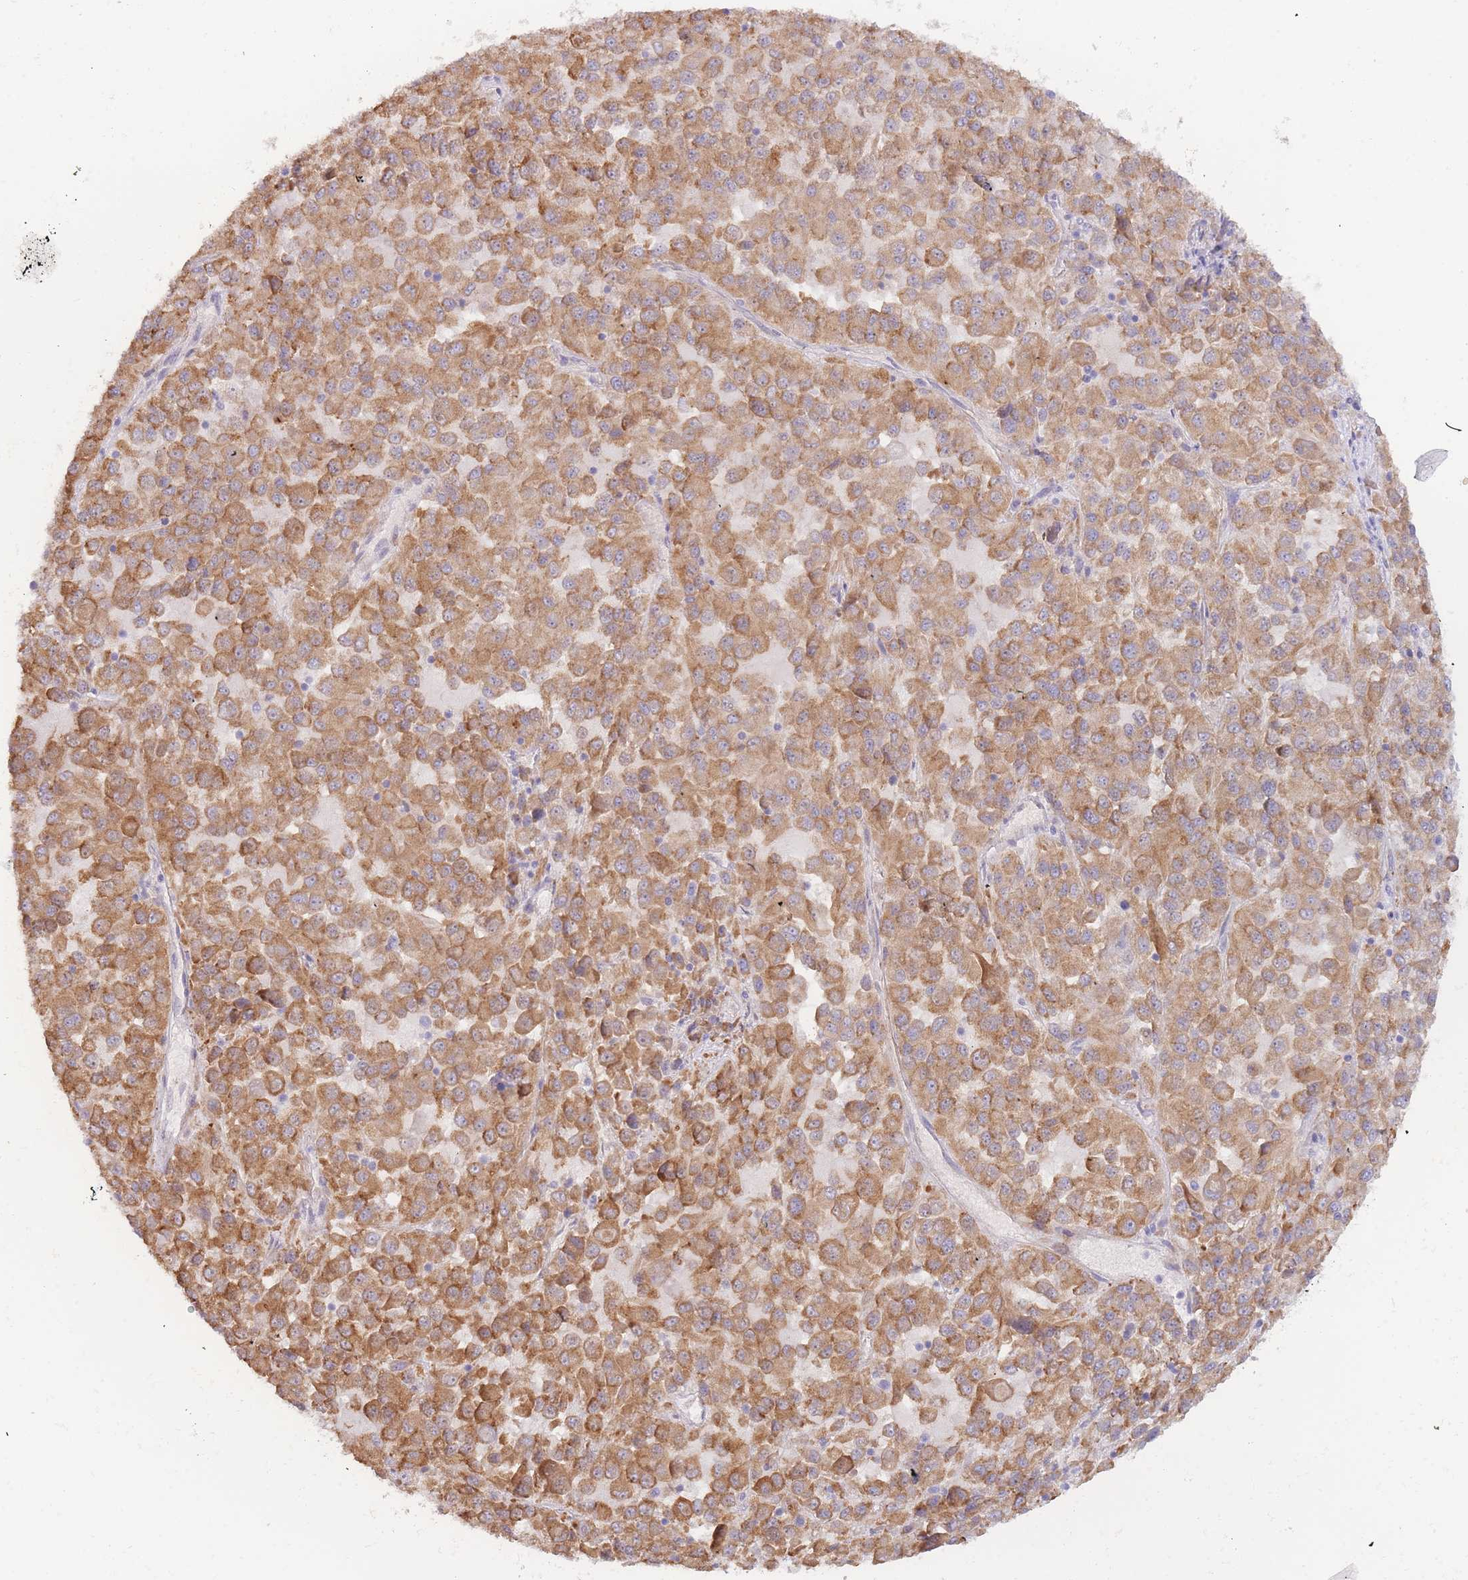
{"staining": {"intensity": "moderate", "quantity": ">75%", "location": "cytoplasmic/membranous"}, "tissue": "melanoma", "cell_type": "Tumor cells", "image_type": "cancer", "snomed": [{"axis": "morphology", "description": "Malignant melanoma, Metastatic site"}, {"axis": "topography", "description": "Lung"}], "caption": "High-magnification brightfield microscopy of melanoma stained with DAB (brown) and counterstained with hematoxylin (blue). tumor cells exhibit moderate cytoplasmic/membranous expression is identified in approximately>75% of cells.", "gene": "SLC35E4", "patient": {"sex": "male", "age": 64}}